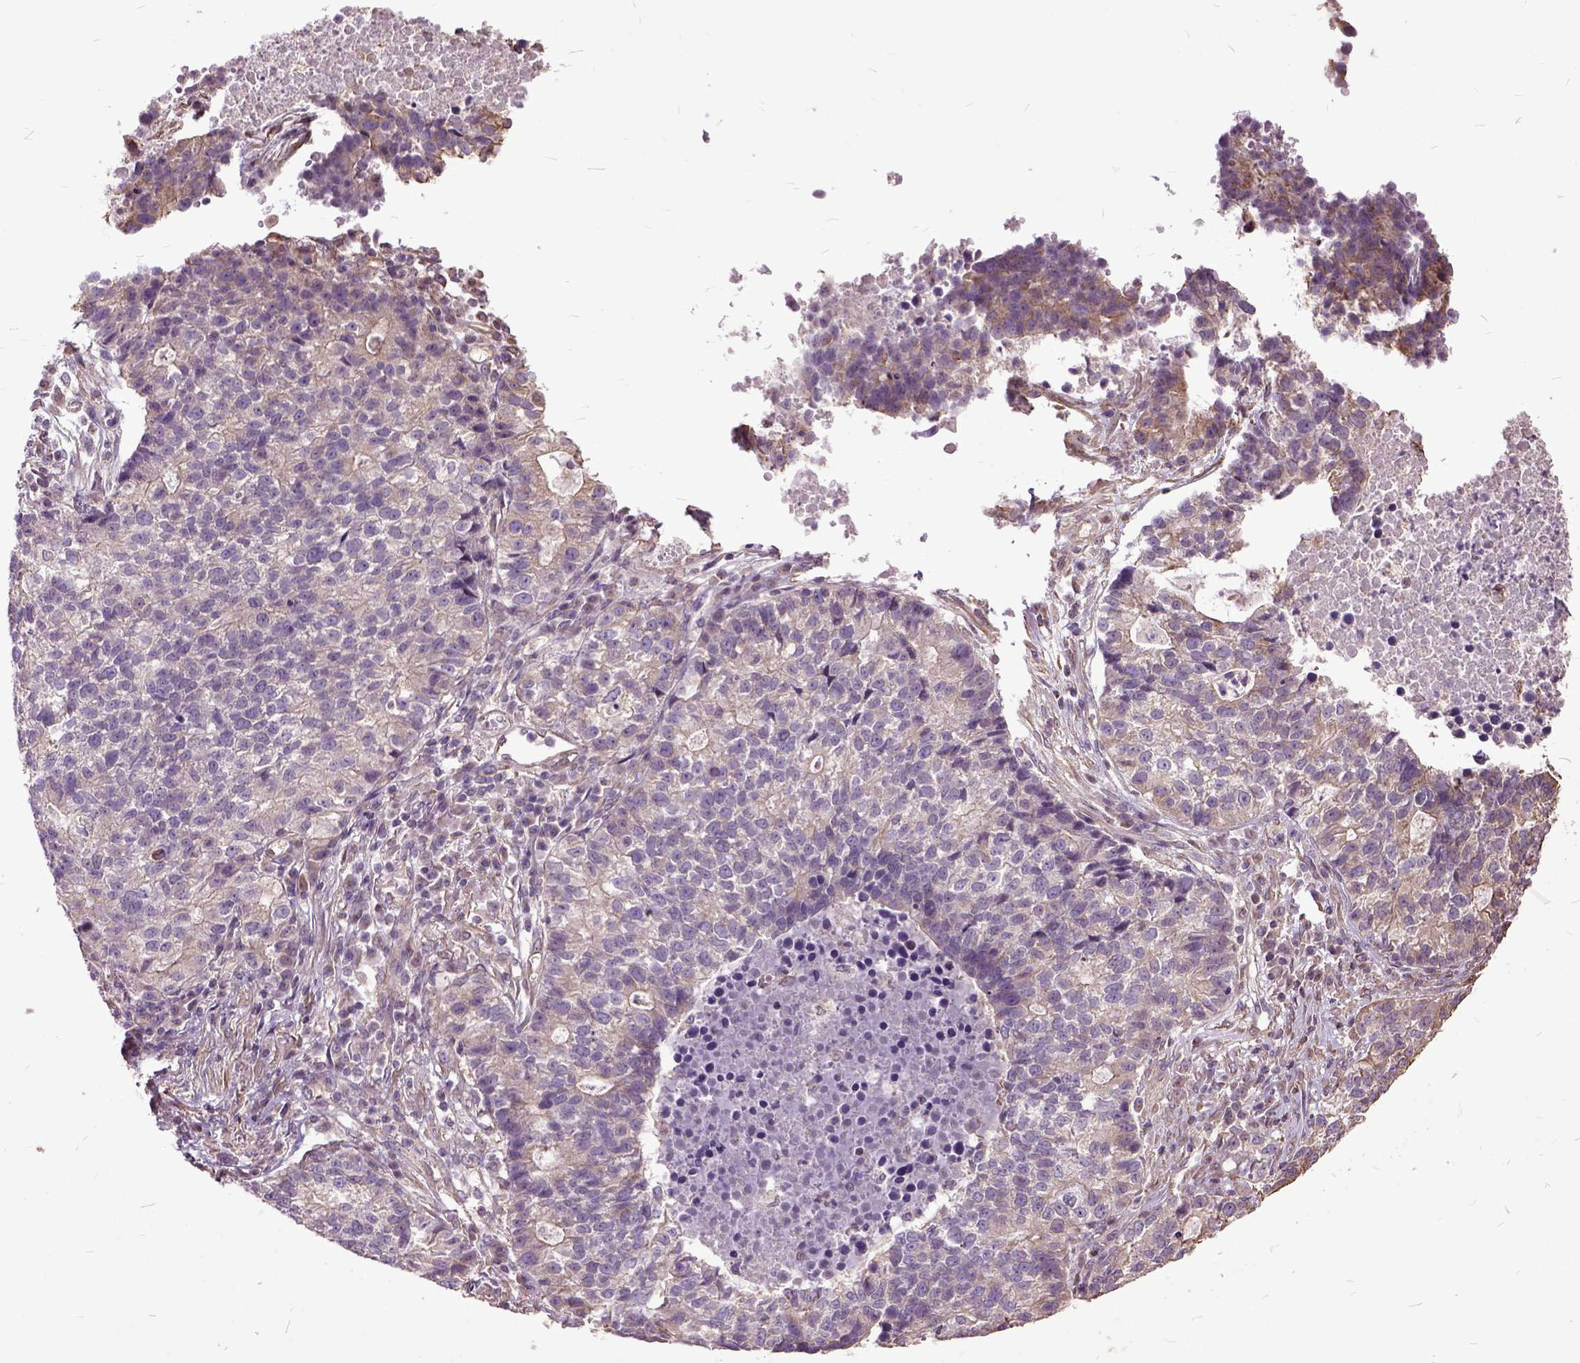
{"staining": {"intensity": "weak", "quantity": ">75%", "location": "cytoplasmic/membranous"}, "tissue": "lung cancer", "cell_type": "Tumor cells", "image_type": "cancer", "snomed": [{"axis": "morphology", "description": "Adenocarcinoma, NOS"}, {"axis": "topography", "description": "Lung"}], "caption": "Adenocarcinoma (lung) was stained to show a protein in brown. There is low levels of weak cytoplasmic/membranous positivity in about >75% of tumor cells.", "gene": "AREG", "patient": {"sex": "male", "age": 57}}